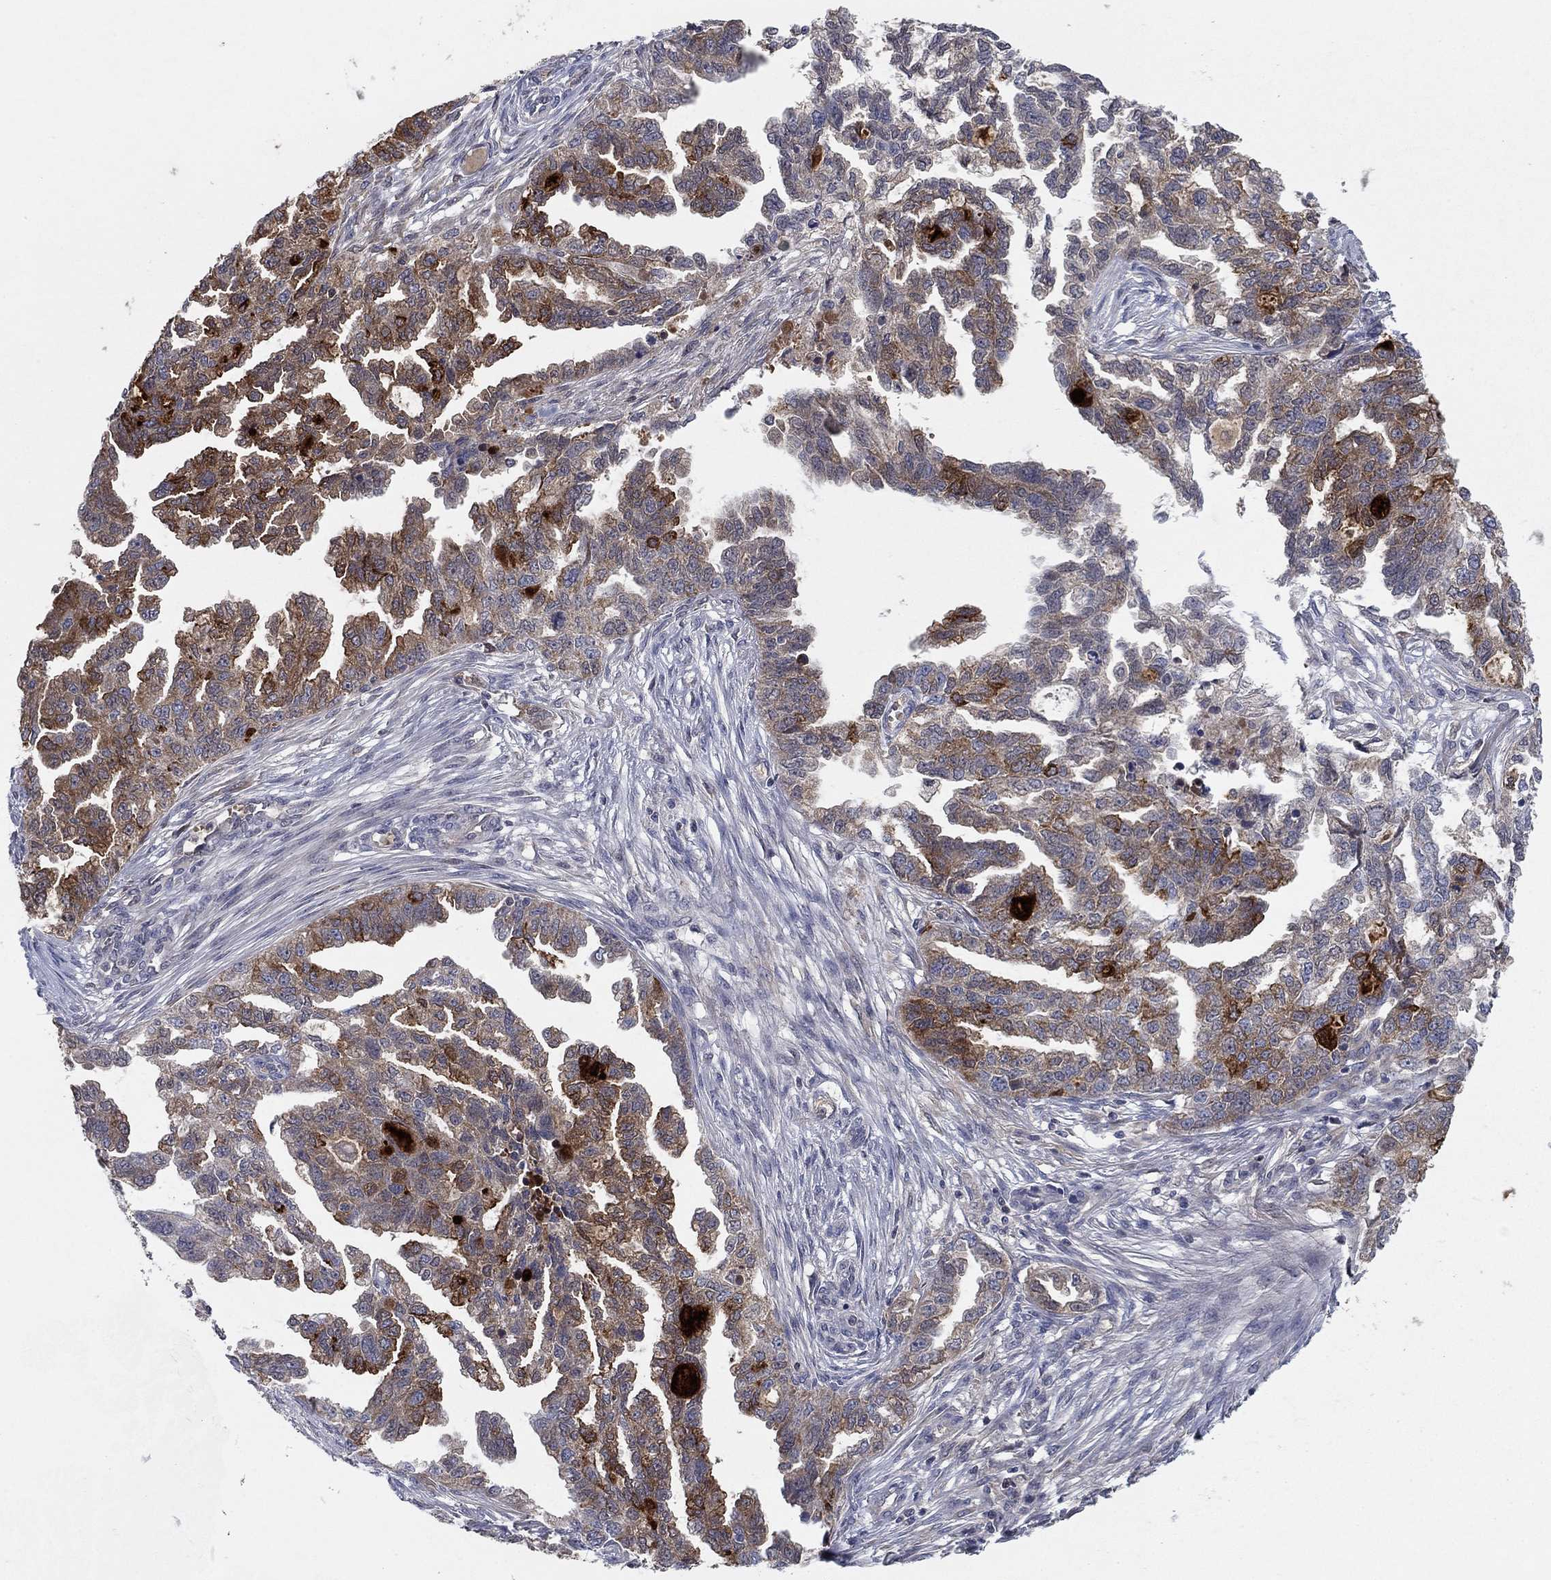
{"staining": {"intensity": "strong", "quantity": "<25%", "location": "cytoplasmic/membranous"}, "tissue": "ovarian cancer", "cell_type": "Tumor cells", "image_type": "cancer", "snomed": [{"axis": "morphology", "description": "Cystadenocarcinoma, serous, NOS"}, {"axis": "topography", "description": "Ovary"}], "caption": "IHC histopathology image of ovarian cancer stained for a protein (brown), which exhibits medium levels of strong cytoplasmic/membranous positivity in approximately <25% of tumor cells.", "gene": "PTGDS", "patient": {"sex": "female", "age": 51}}